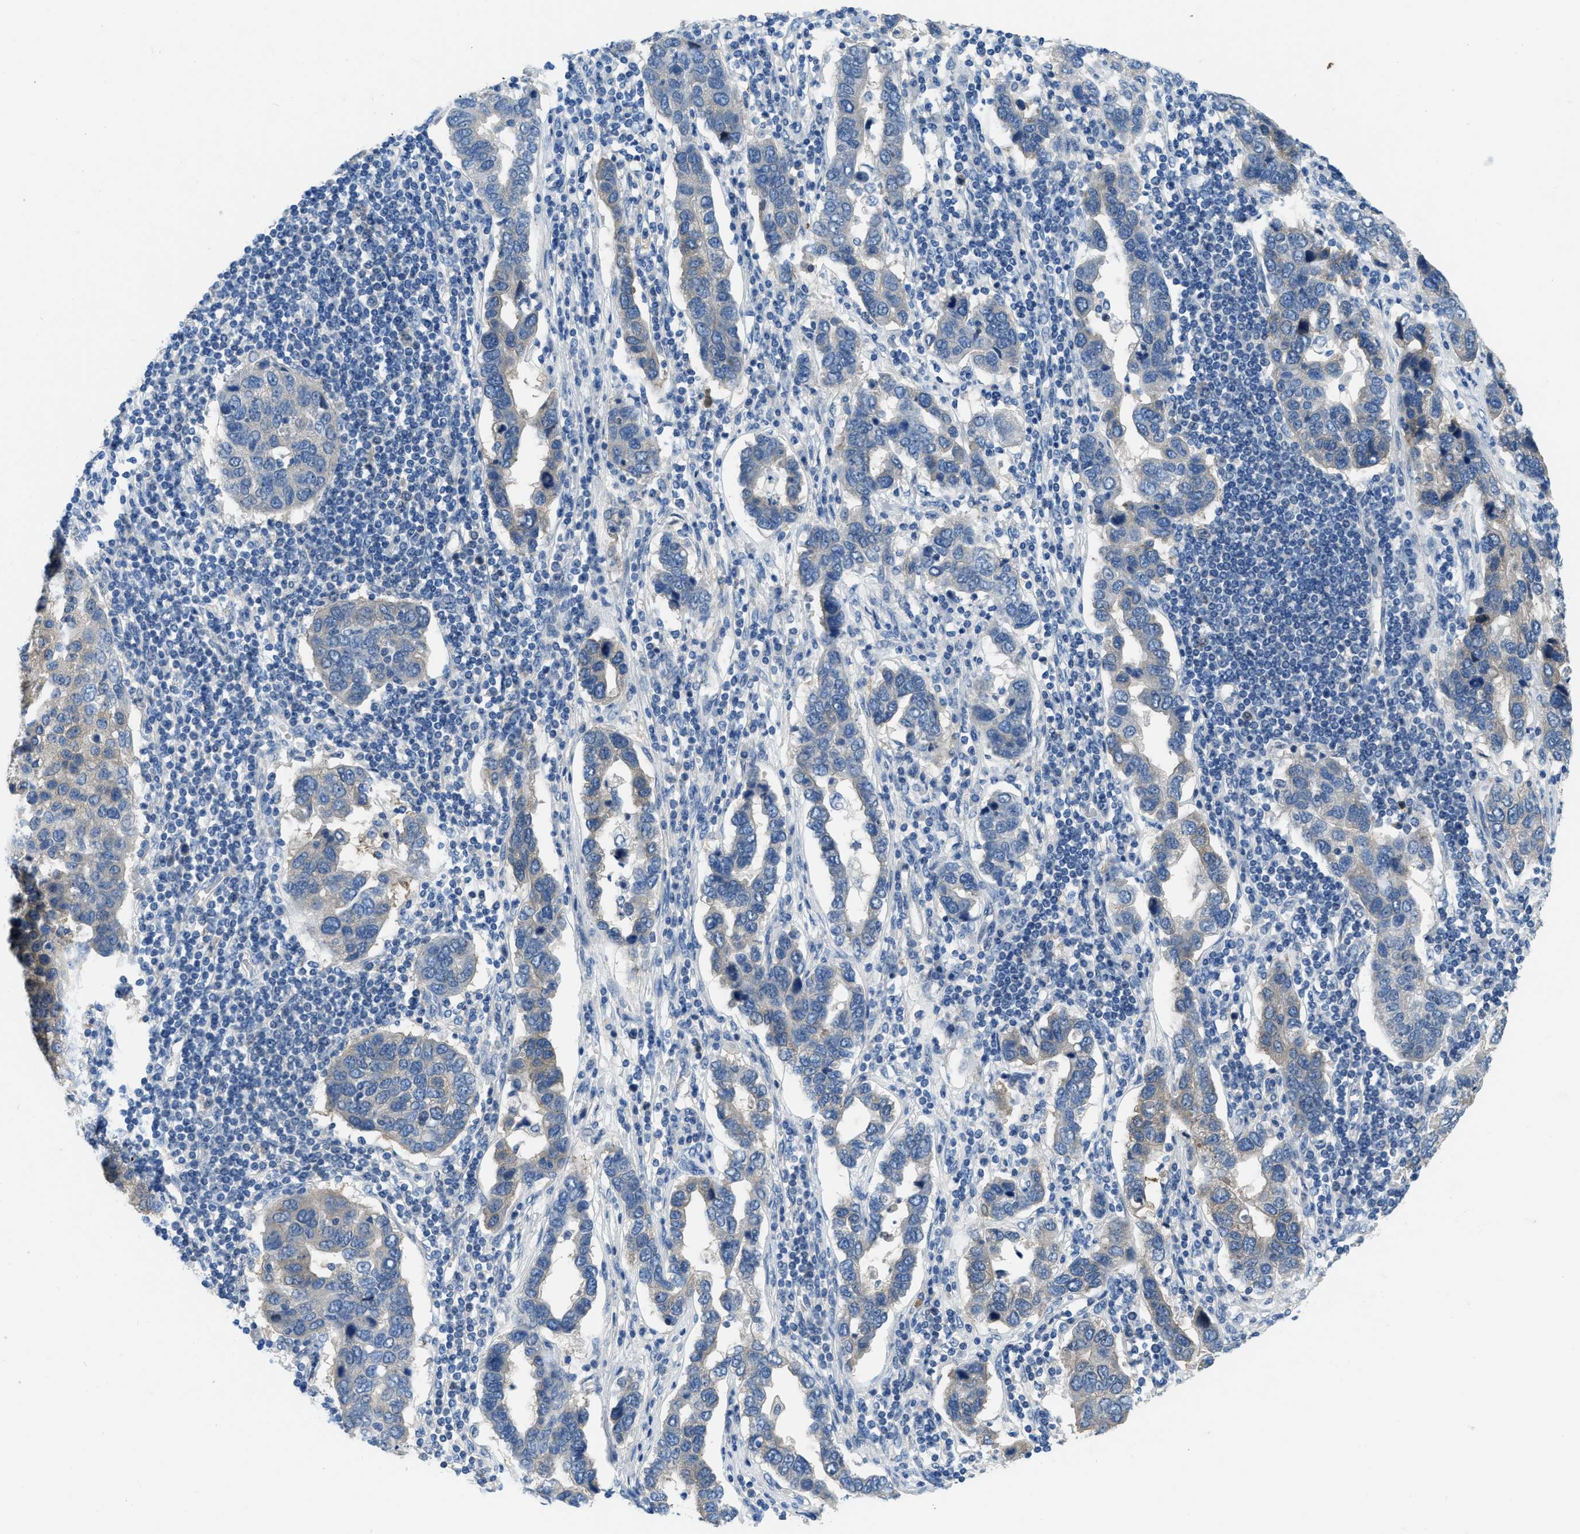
{"staining": {"intensity": "weak", "quantity": "<25%", "location": "cytoplasmic/membranous"}, "tissue": "pancreatic cancer", "cell_type": "Tumor cells", "image_type": "cancer", "snomed": [{"axis": "morphology", "description": "Adenocarcinoma, NOS"}, {"axis": "topography", "description": "Pancreas"}], "caption": "A micrograph of human adenocarcinoma (pancreatic) is negative for staining in tumor cells.", "gene": "PFKP", "patient": {"sex": "female", "age": 61}}